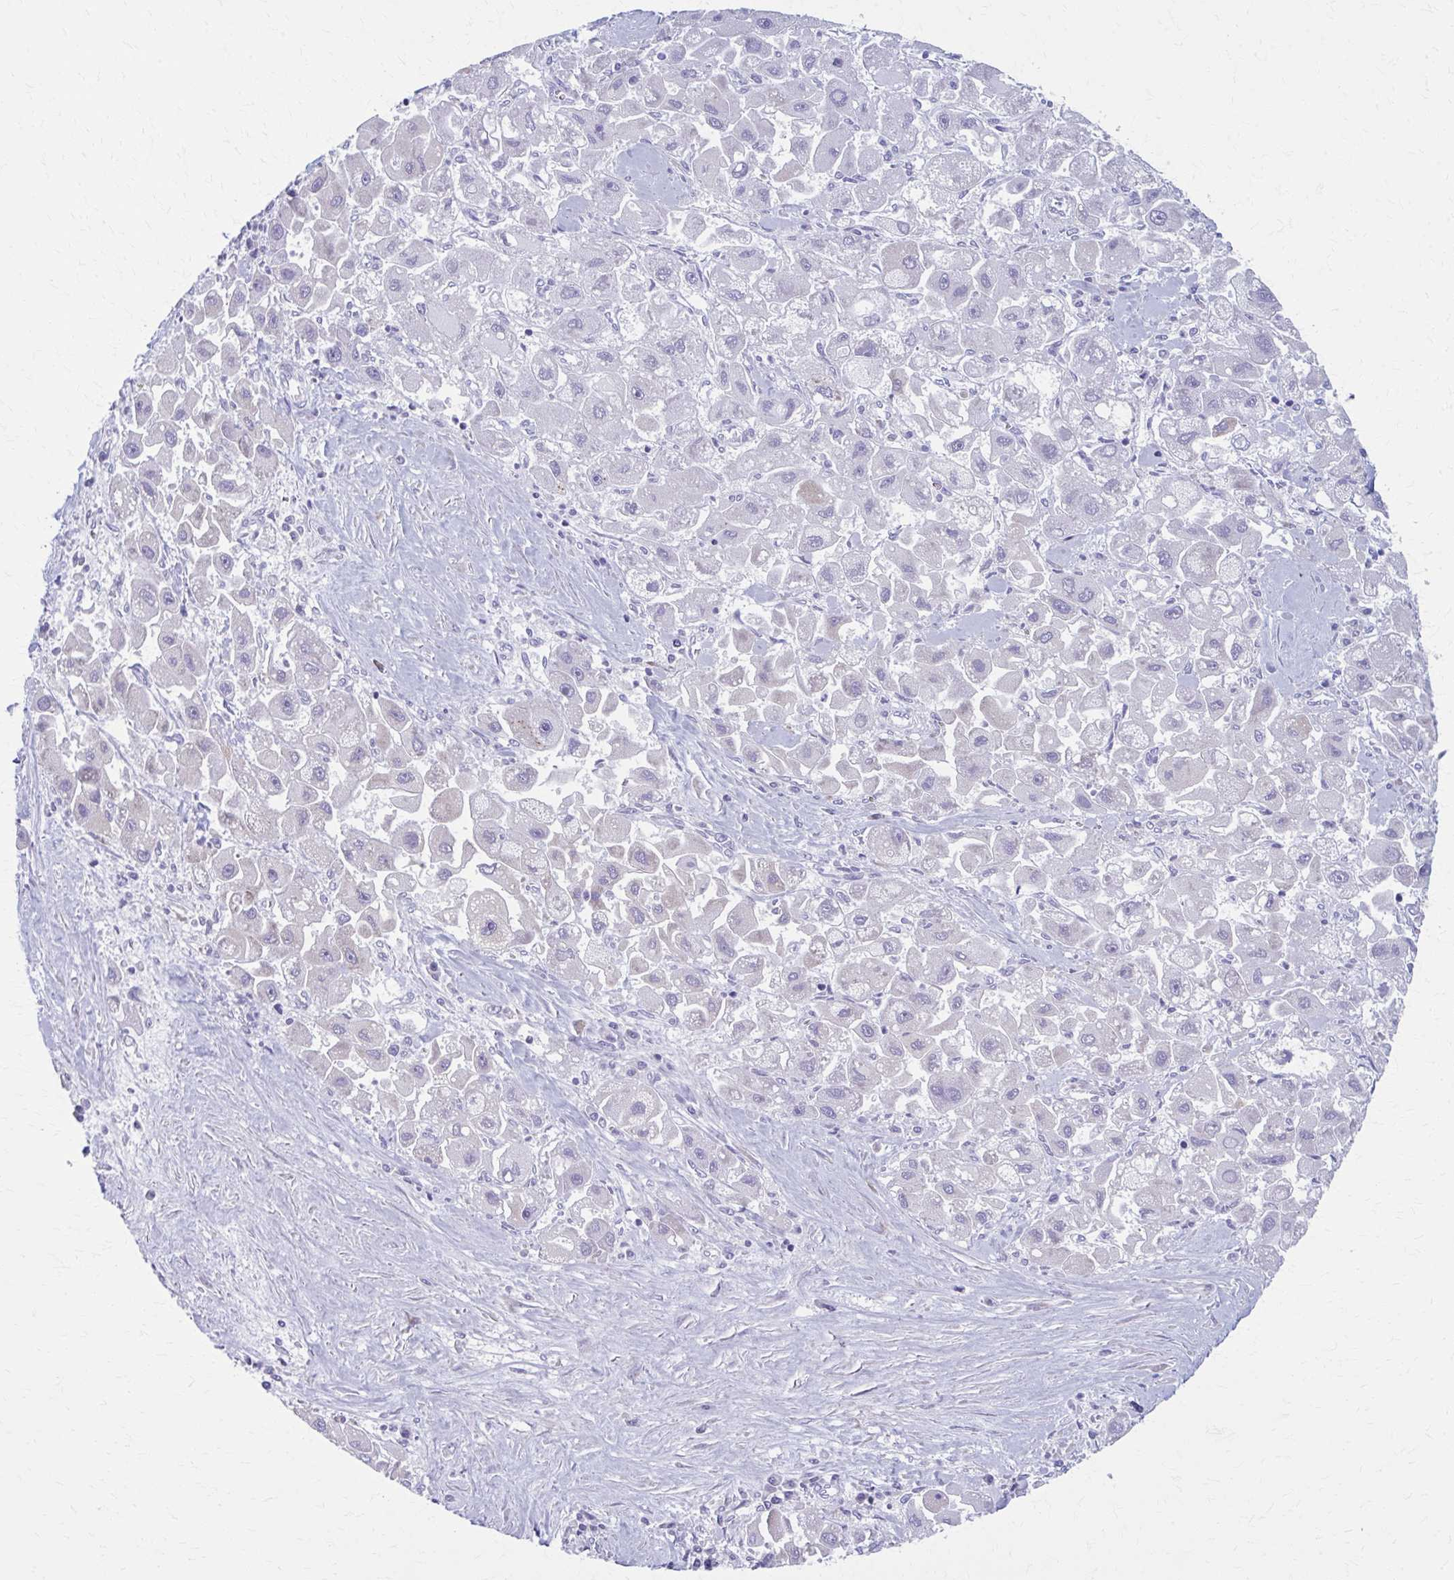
{"staining": {"intensity": "negative", "quantity": "none", "location": "none"}, "tissue": "liver cancer", "cell_type": "Tumor cells", "image_type": "cancer", "snomed": [{"axis": "morphology", "description": "Carcinoma, Hepatocellular, NOS"}, {"axis": "topography", "description": "Liver"}], "caption": "Tumor cells show no significant expression in liver cancer (hepatocellular carcinoma). The staining is performed using DAB (3,3'-diaminobenzidine) brown chromogen with nuclei counter-stained in using hematoxylin.", "gene": "SPATS2L", "patient": {"sex": "male", "age": 24}}